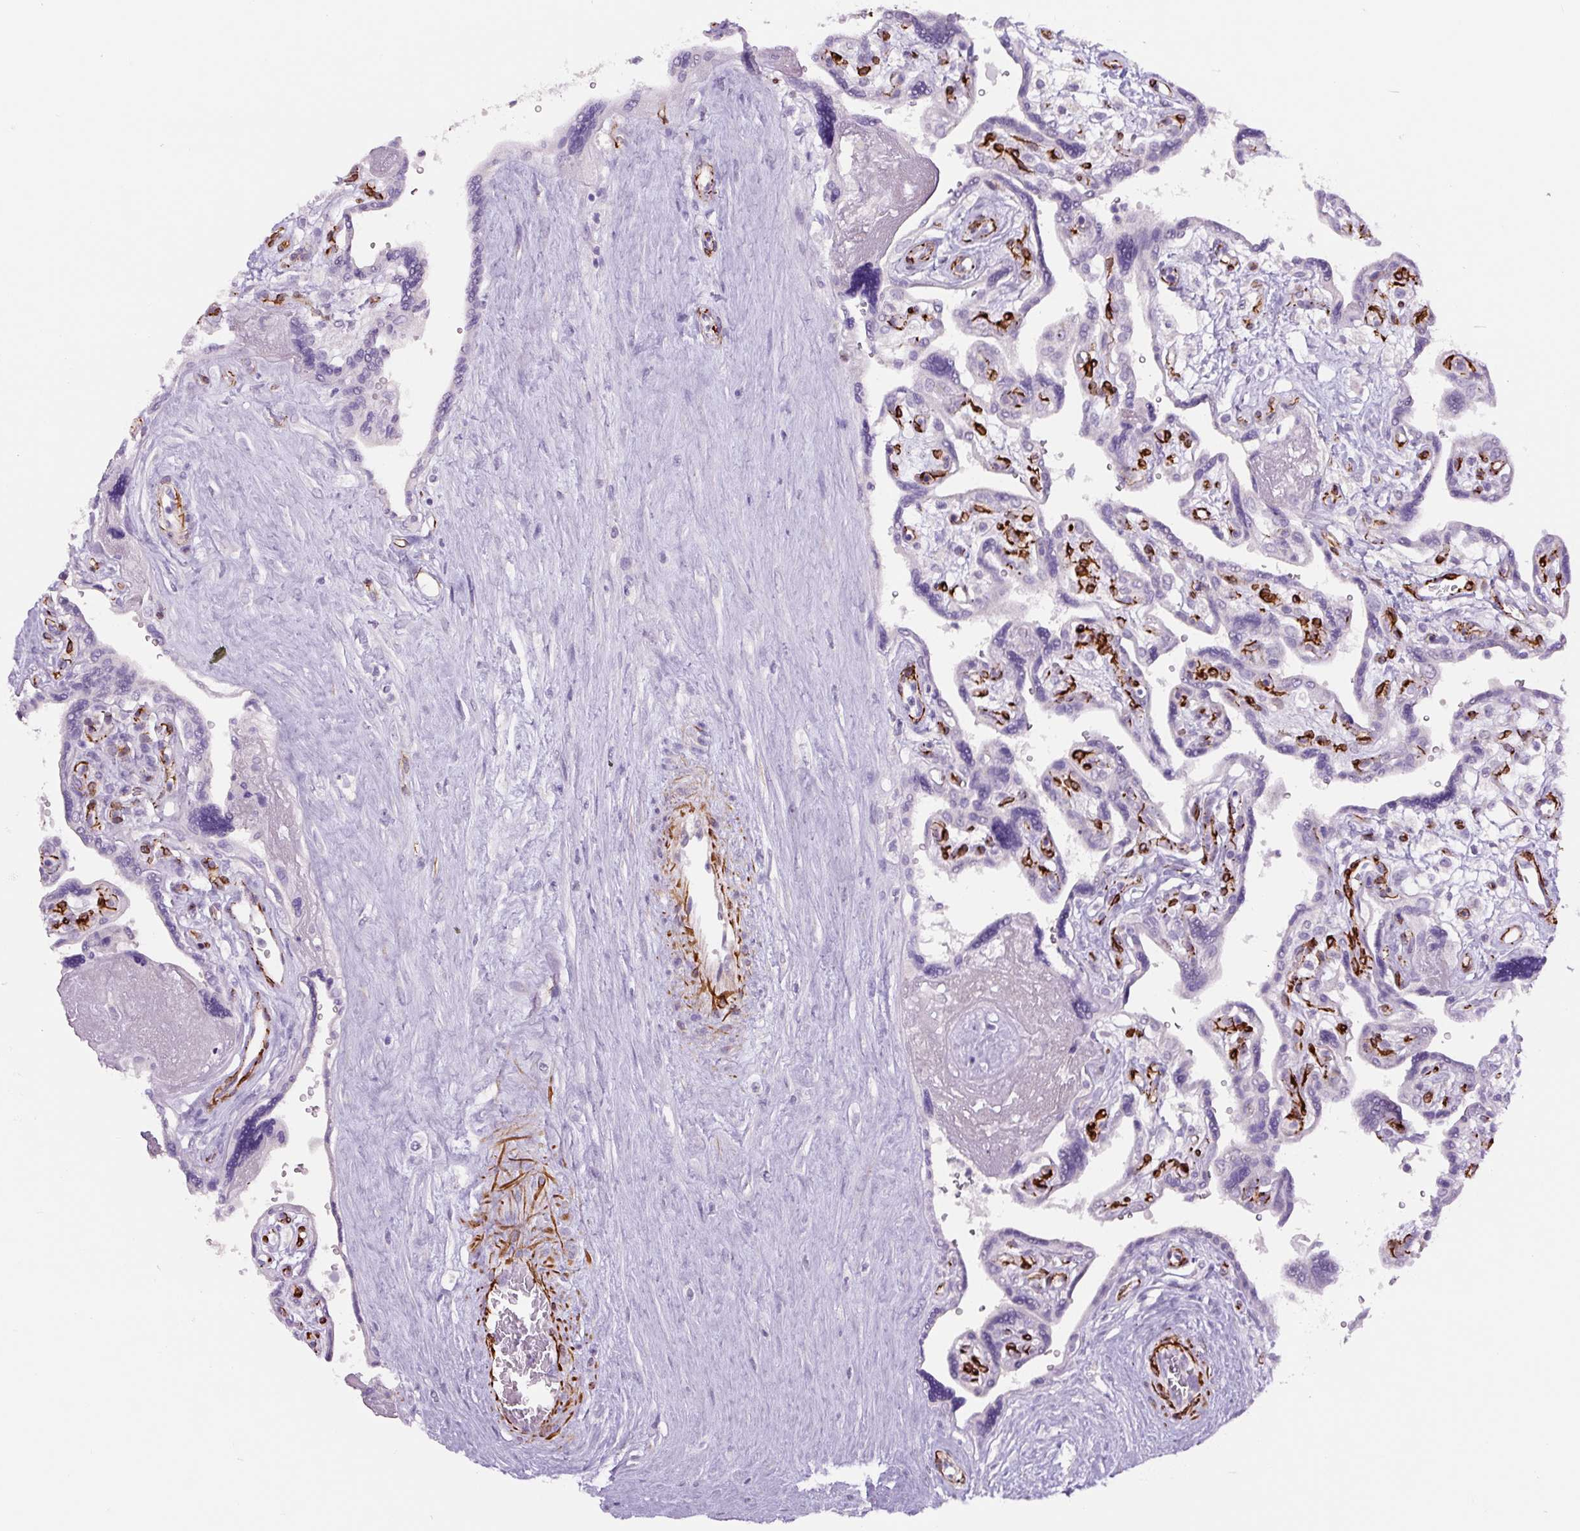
{"staining": {"intensity": "negative", "quantity": "none", "location": "none"}, "tissue": "placenta", "cell_type": "Decidual cells", "image_type": "normal", "snomed": [{"axis": "morphology", "description": "Normal tissue, NOS"}, {"axis": "topography", "description": "Placenta"}], "caption": "An immunohistochemistry (IHC) histopathology image of unremarkable placenta is shown. There is no staining in decidual cells of placenta. Nuclei are stained in blue.", "gene": "NES", "patient": {"sex": "female", "age": 39}}